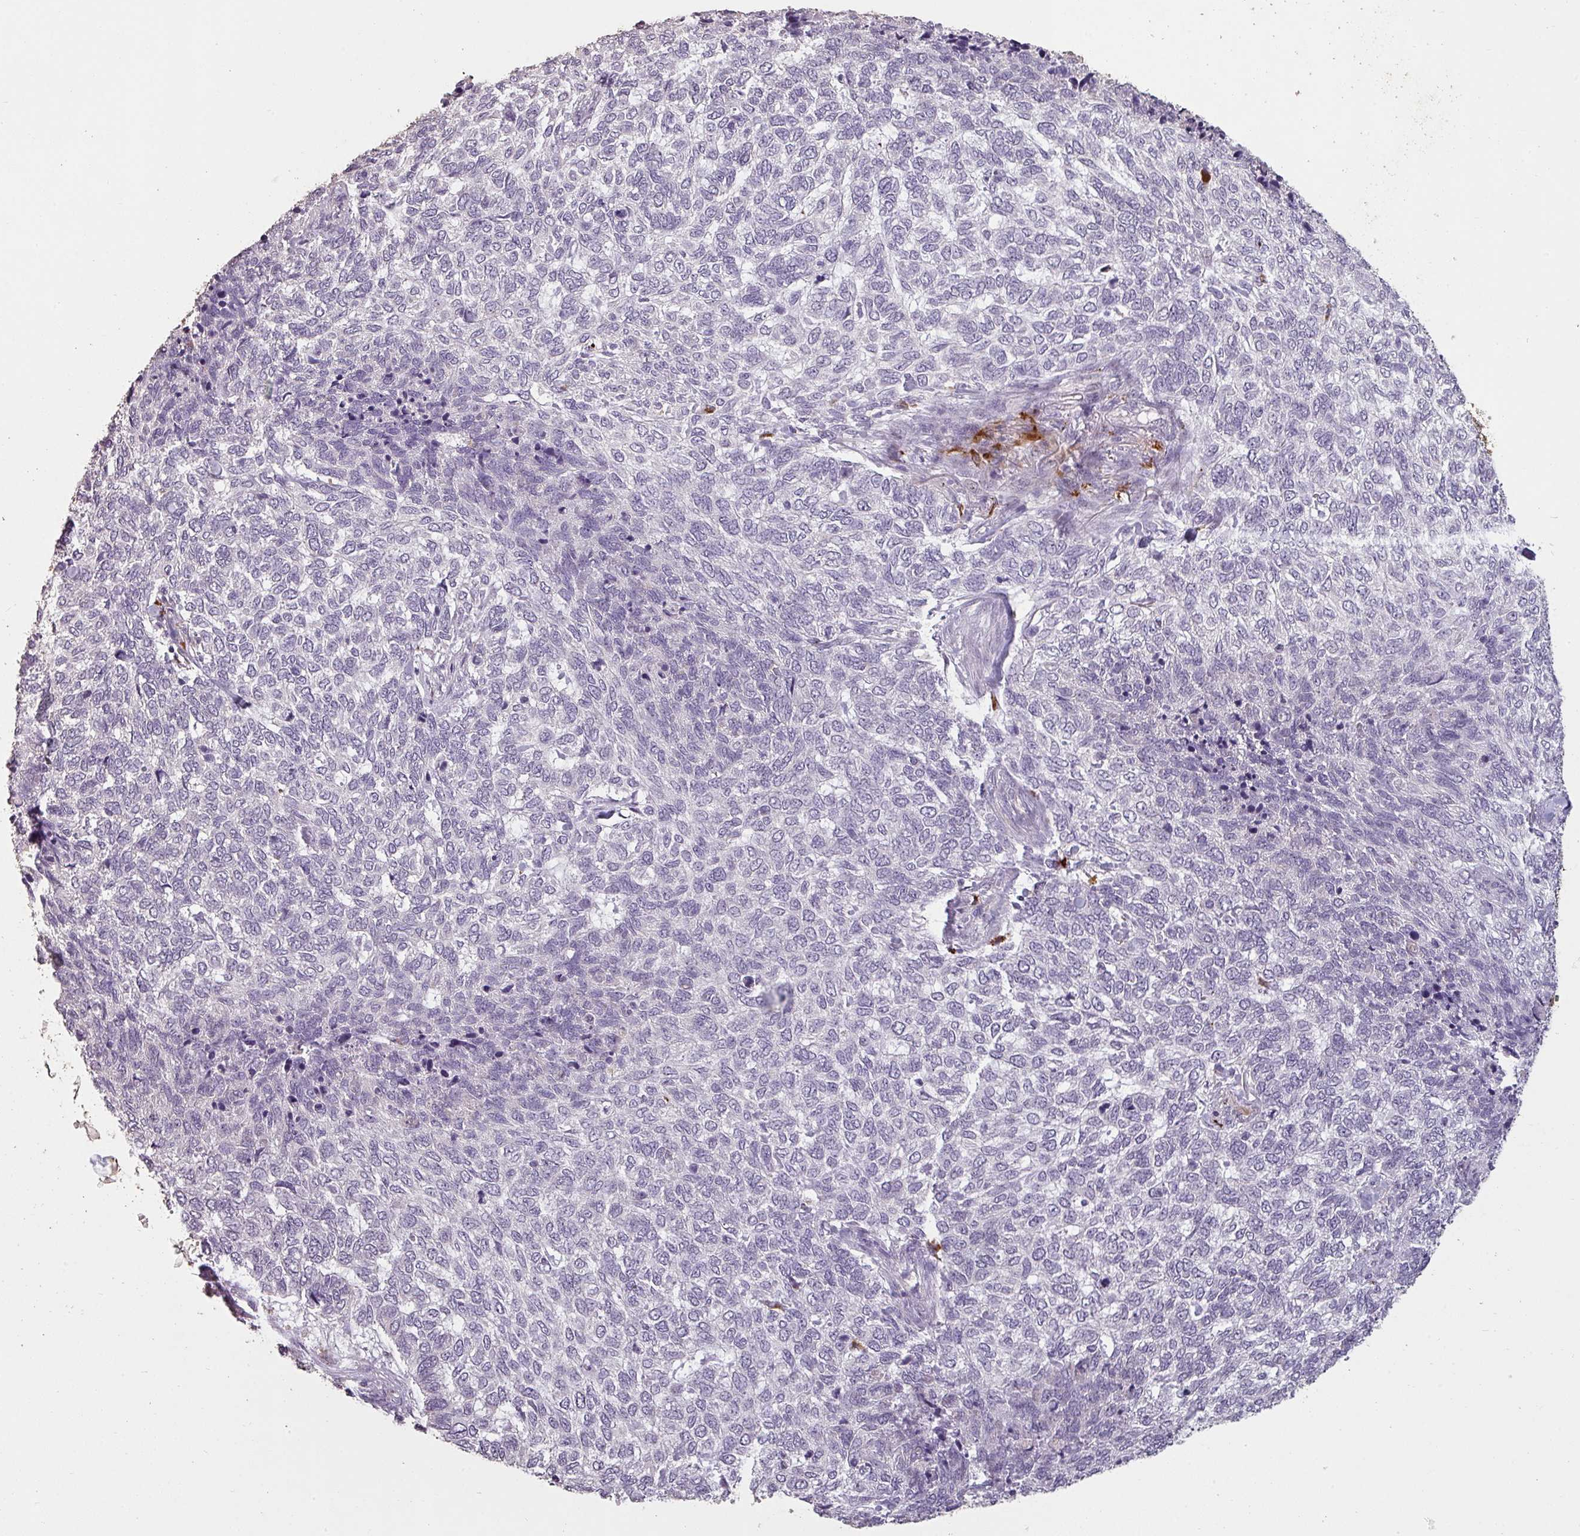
{"staining": {"intensity": "negative", "quantity": "none", "location": "none"}, "tissue": "skin cancer", "cell_type": "Tumor cells", "image_type": "cancer", "snomed": [{"axis": "morphology", "description": "Basal cell carcinoma"}, {"axis": "topography", "description": "Skin"}], "caption": "High power microscopy histopathology image of an immunohistochemistry (IHC) photomicrograph of skin cancer, revealing no significant expression in tumor cells.", "gene": "LYPLA1", "patient": {"sex": "female", "age": 65}}